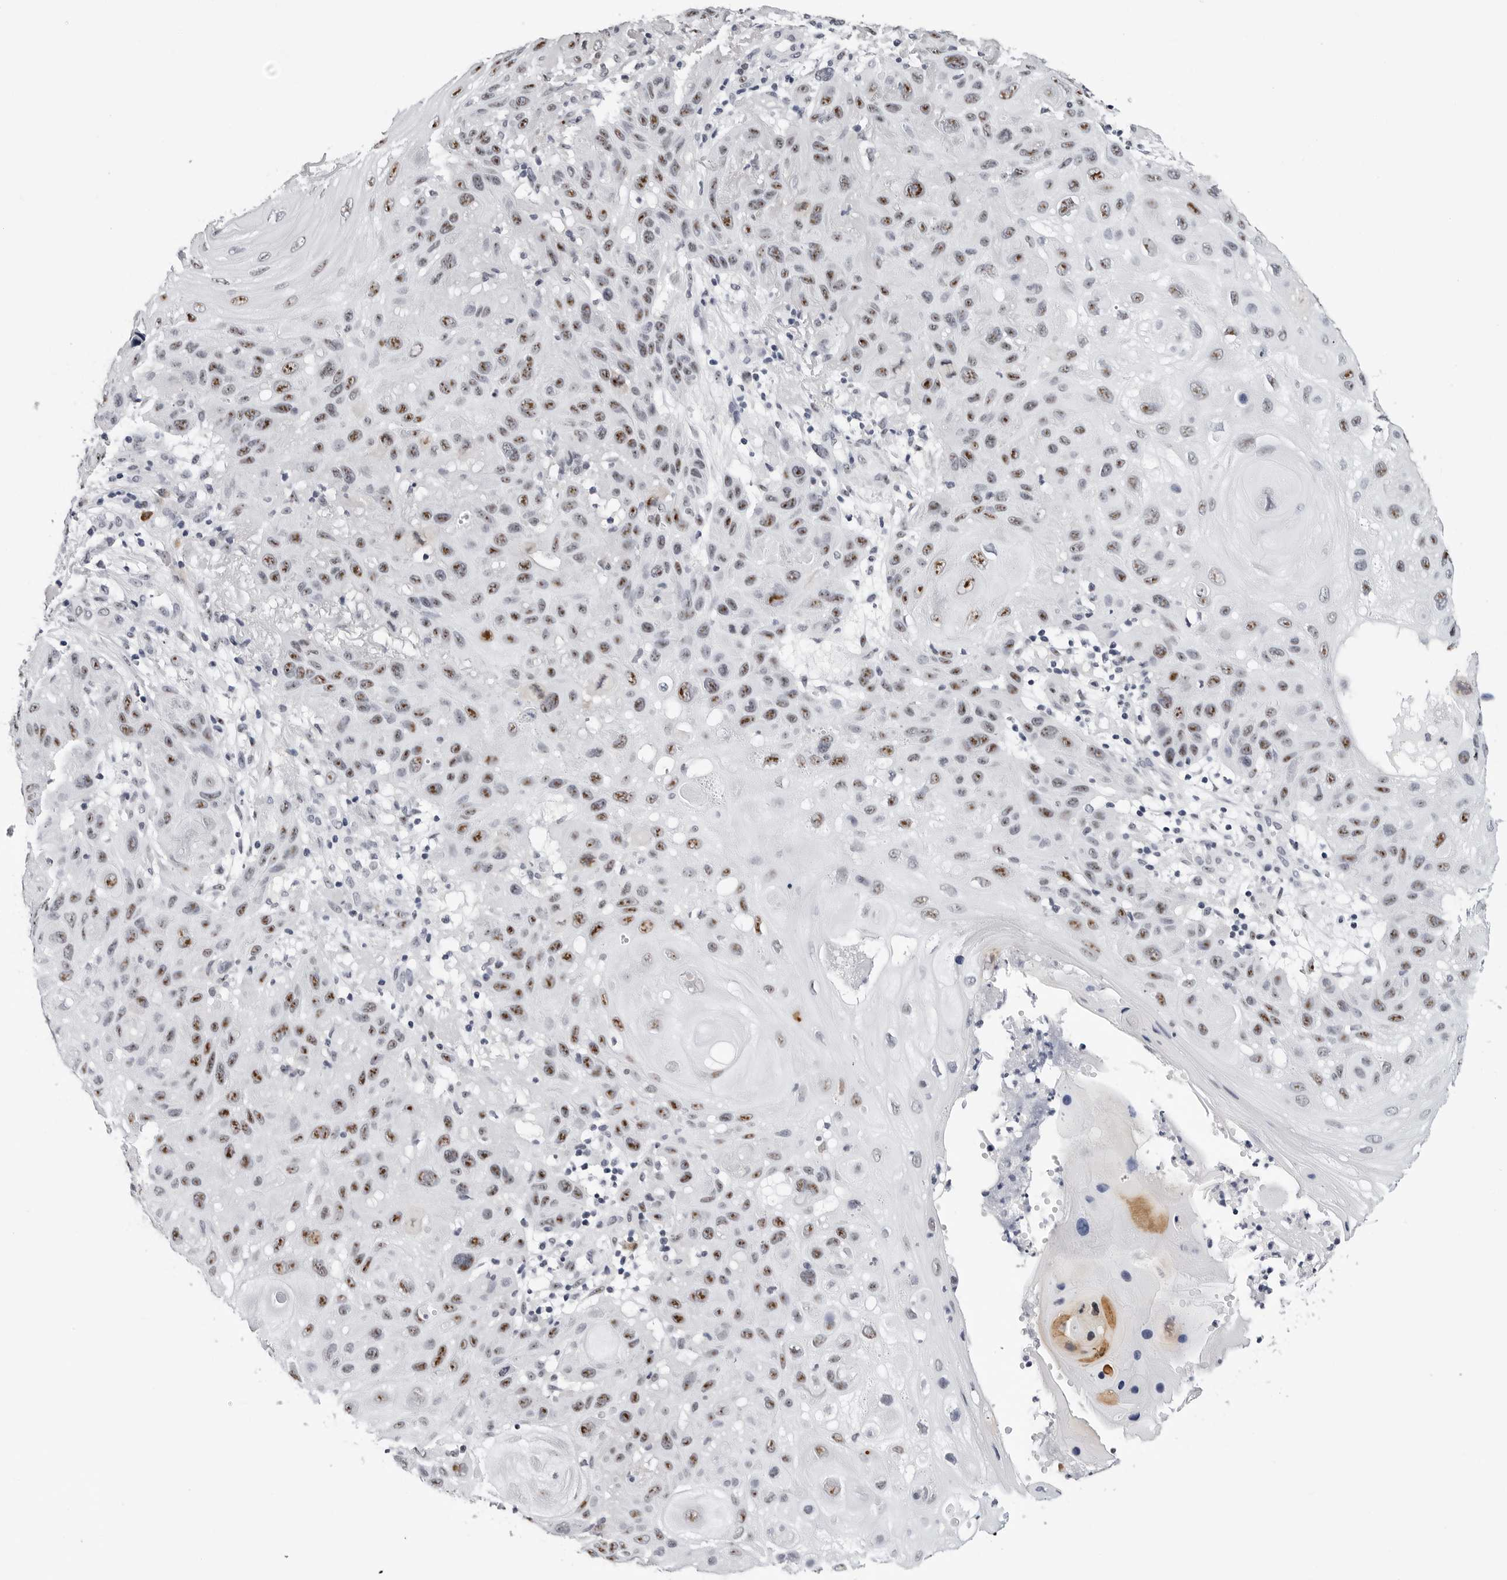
{"staining": {"intensity": "moderate", "quantity": ">75%", "location": "nuclear"}, "tissue": "skin cancer", "cell_type": "Tumor cells", "image_type": "cancer", "snomed": [{"axis": "morphology", "description": "Normal tissue, NOS"}, {"axis": "morphology", "description": "Squamous cell carcinoma, NOS"}, {"axis": "topography", "description": "Skin"}], "caption": "Brown immunohistochemical staining in skin cancer demonstrates moderate nuclear staining in about >75% of tumor cells.", "gene": "GNL2", "patient": {"sex": "female", "age": 96}}